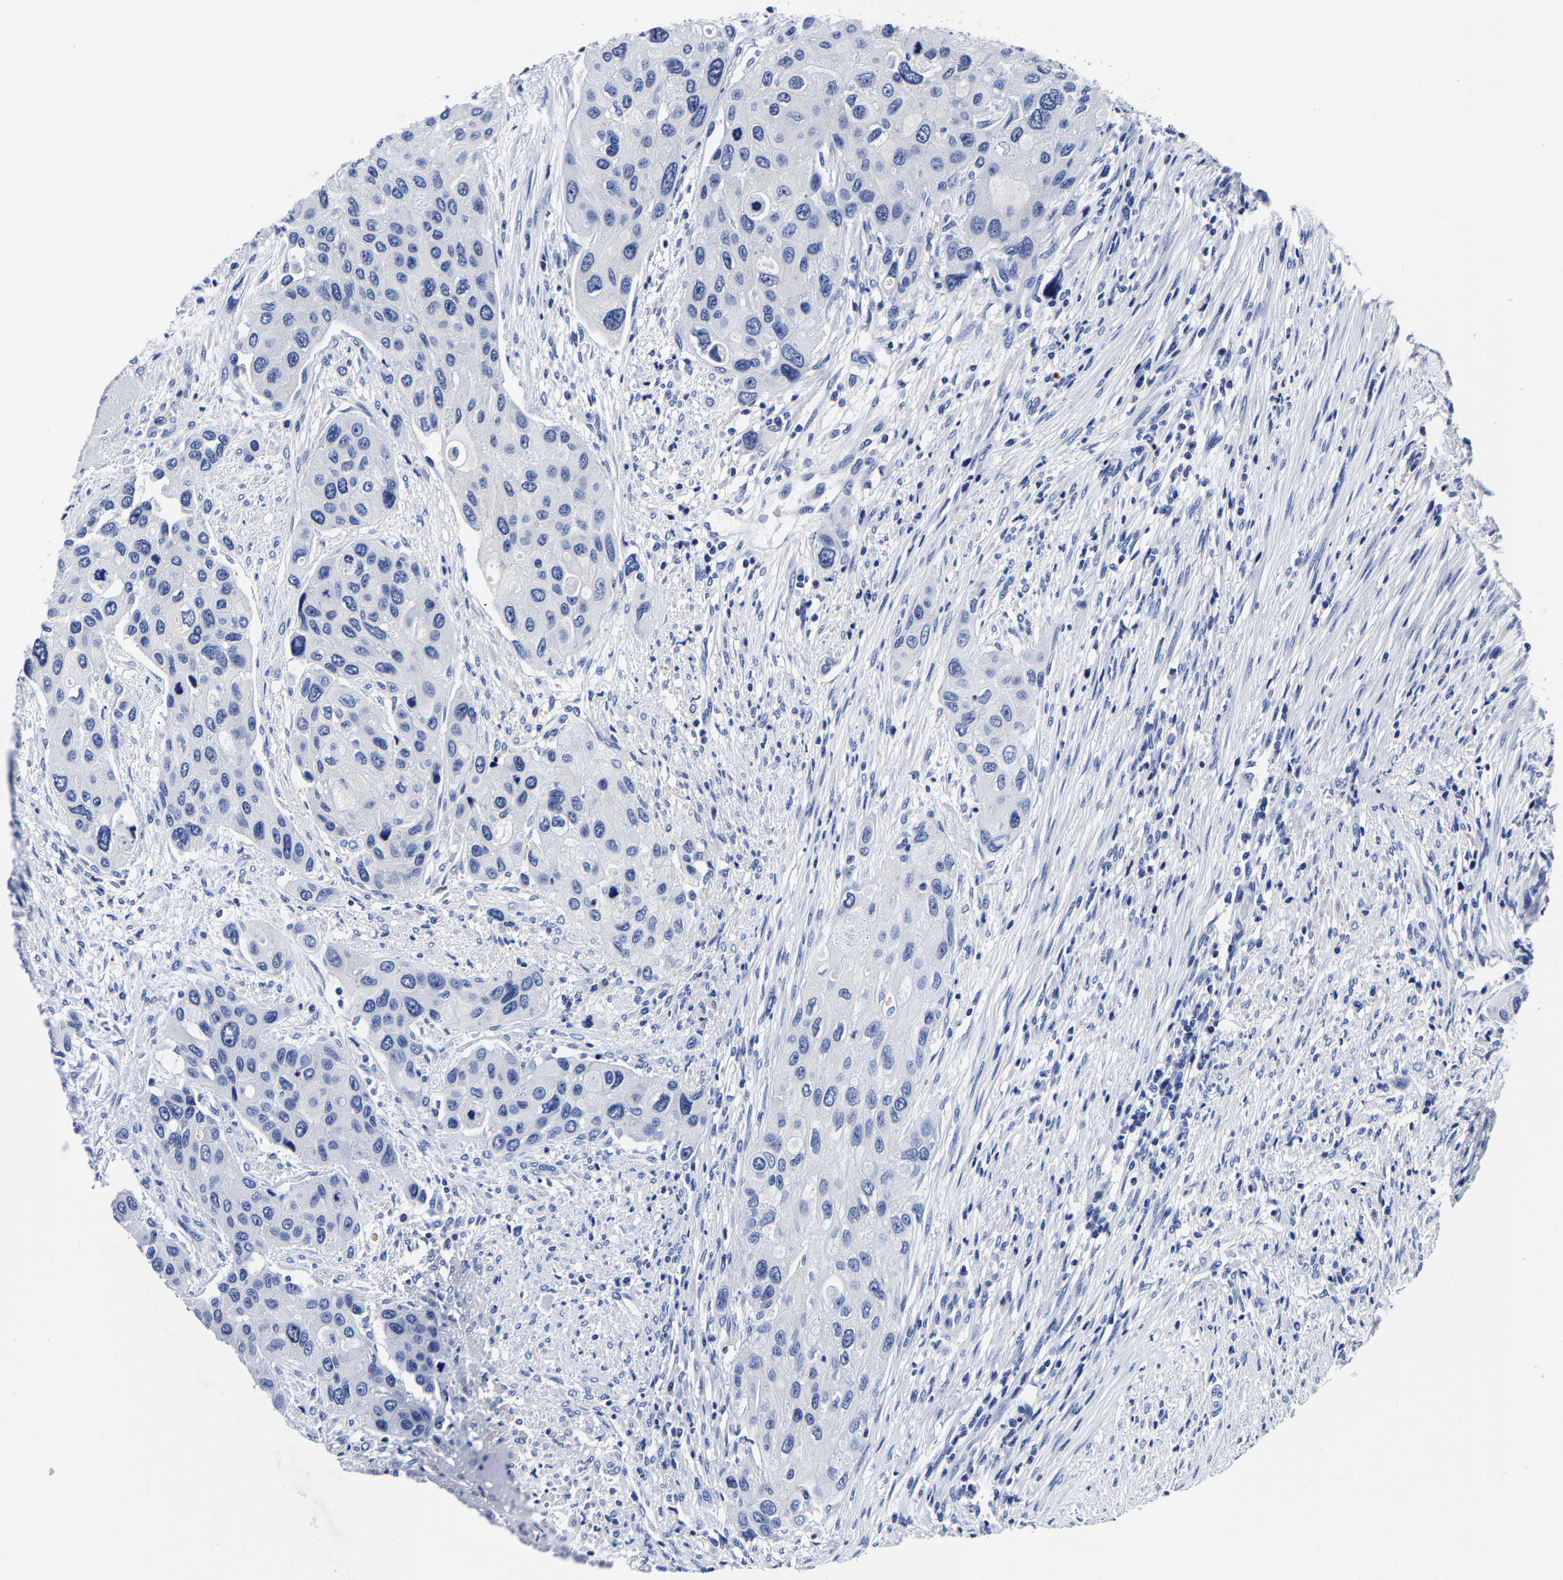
{"staining": {"intensity": "negative", "quantity": "none", "location": "none"}, "tissue": "urothelial cancer", "cell_type": "Tumor cells", "image_type": "cancer", "snomed": [{"axis": "morphology", "description": "Urothelial carcinoma, High grade"}, {"axis": "topography", "description": "Urinary bladder"}], "caption": "Tumor cells are negative for brown protein staining in urothelial cancer.", "gene": "CPA2", "patient": {"sex": "female", "age": 56}}